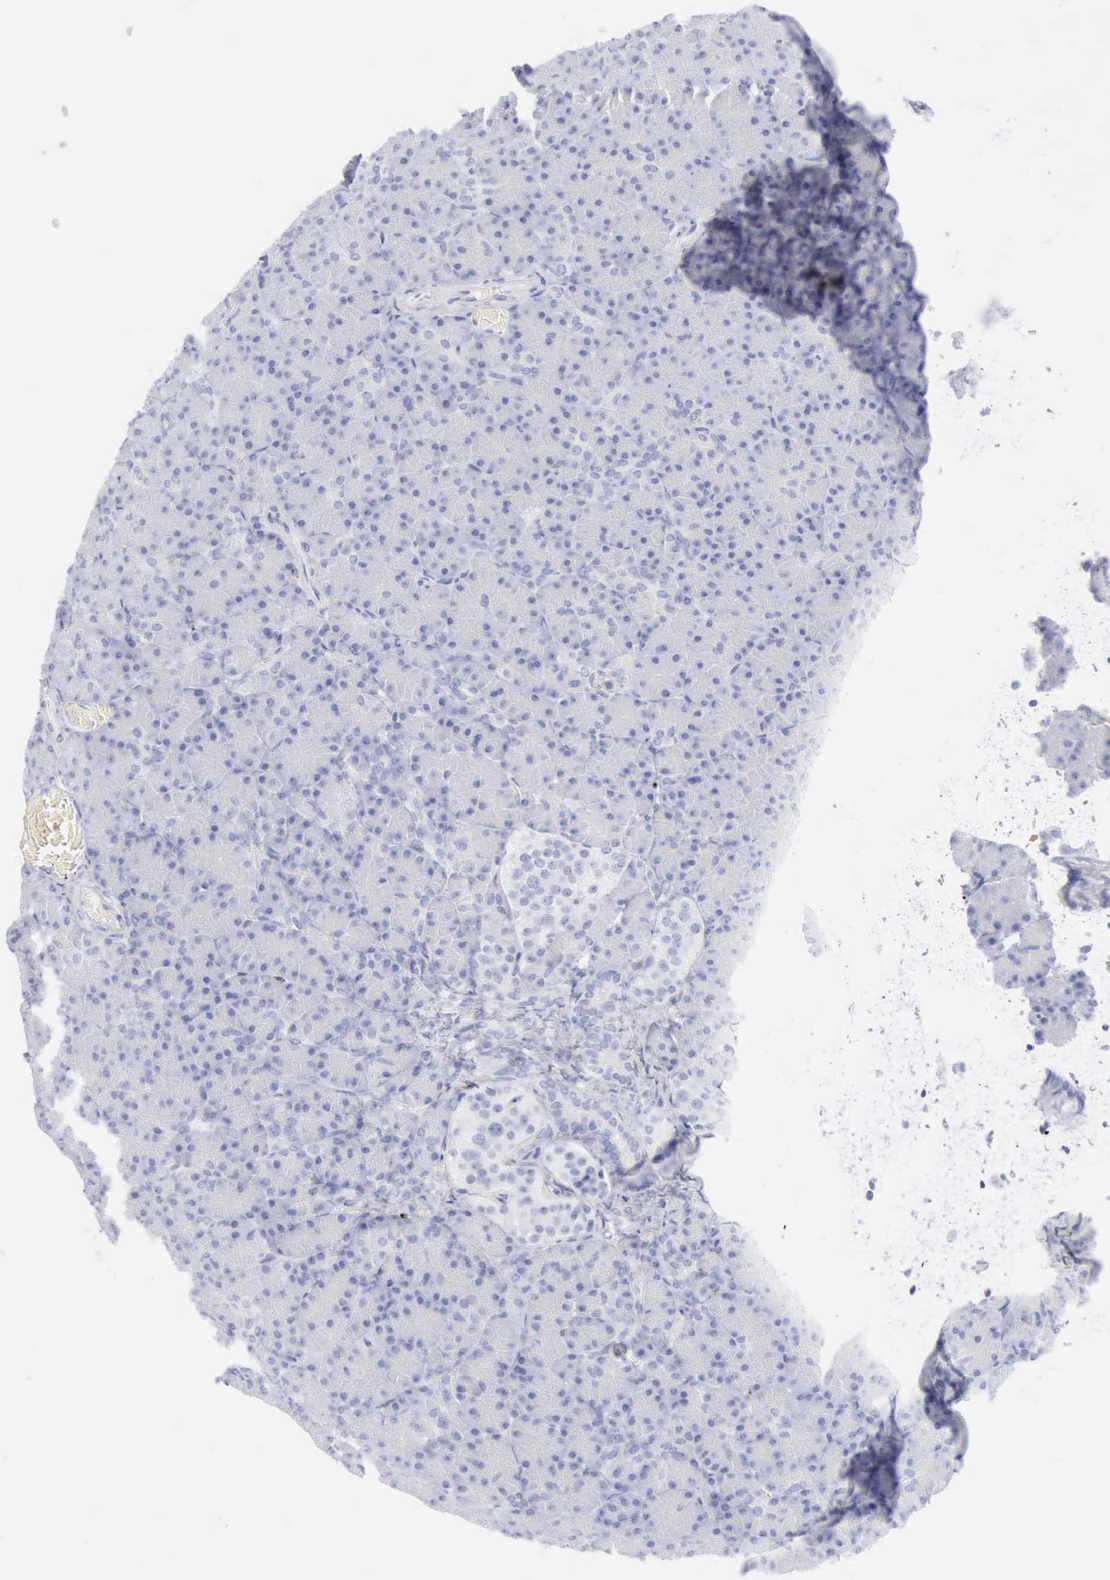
{"staining": {"intensity": "negative", "quantity": "none", "location": "none"}, "tissue": "pancreas", "cell_type": "Exocrine glandular cells", "image_type": "normal", "snomed": [{"axis": "morphology", "description": "Normal tissue, NOS"}, {"axis": "topography", "description": "Pancreas"}], "caption": "This histopathology image is of normal pancreas stained with immunohistochemistry (IHC) to label a protein in brown with the nuclei are counter-stained blue. There is no staining in exocrine glandular cells. (Brightfield microscopy of DAB (3,3'-diaminobenzidine) immunohistochemistry at high magnification).", "gene": "GZMB", "patient": {"sex": "female", "age": 43}}